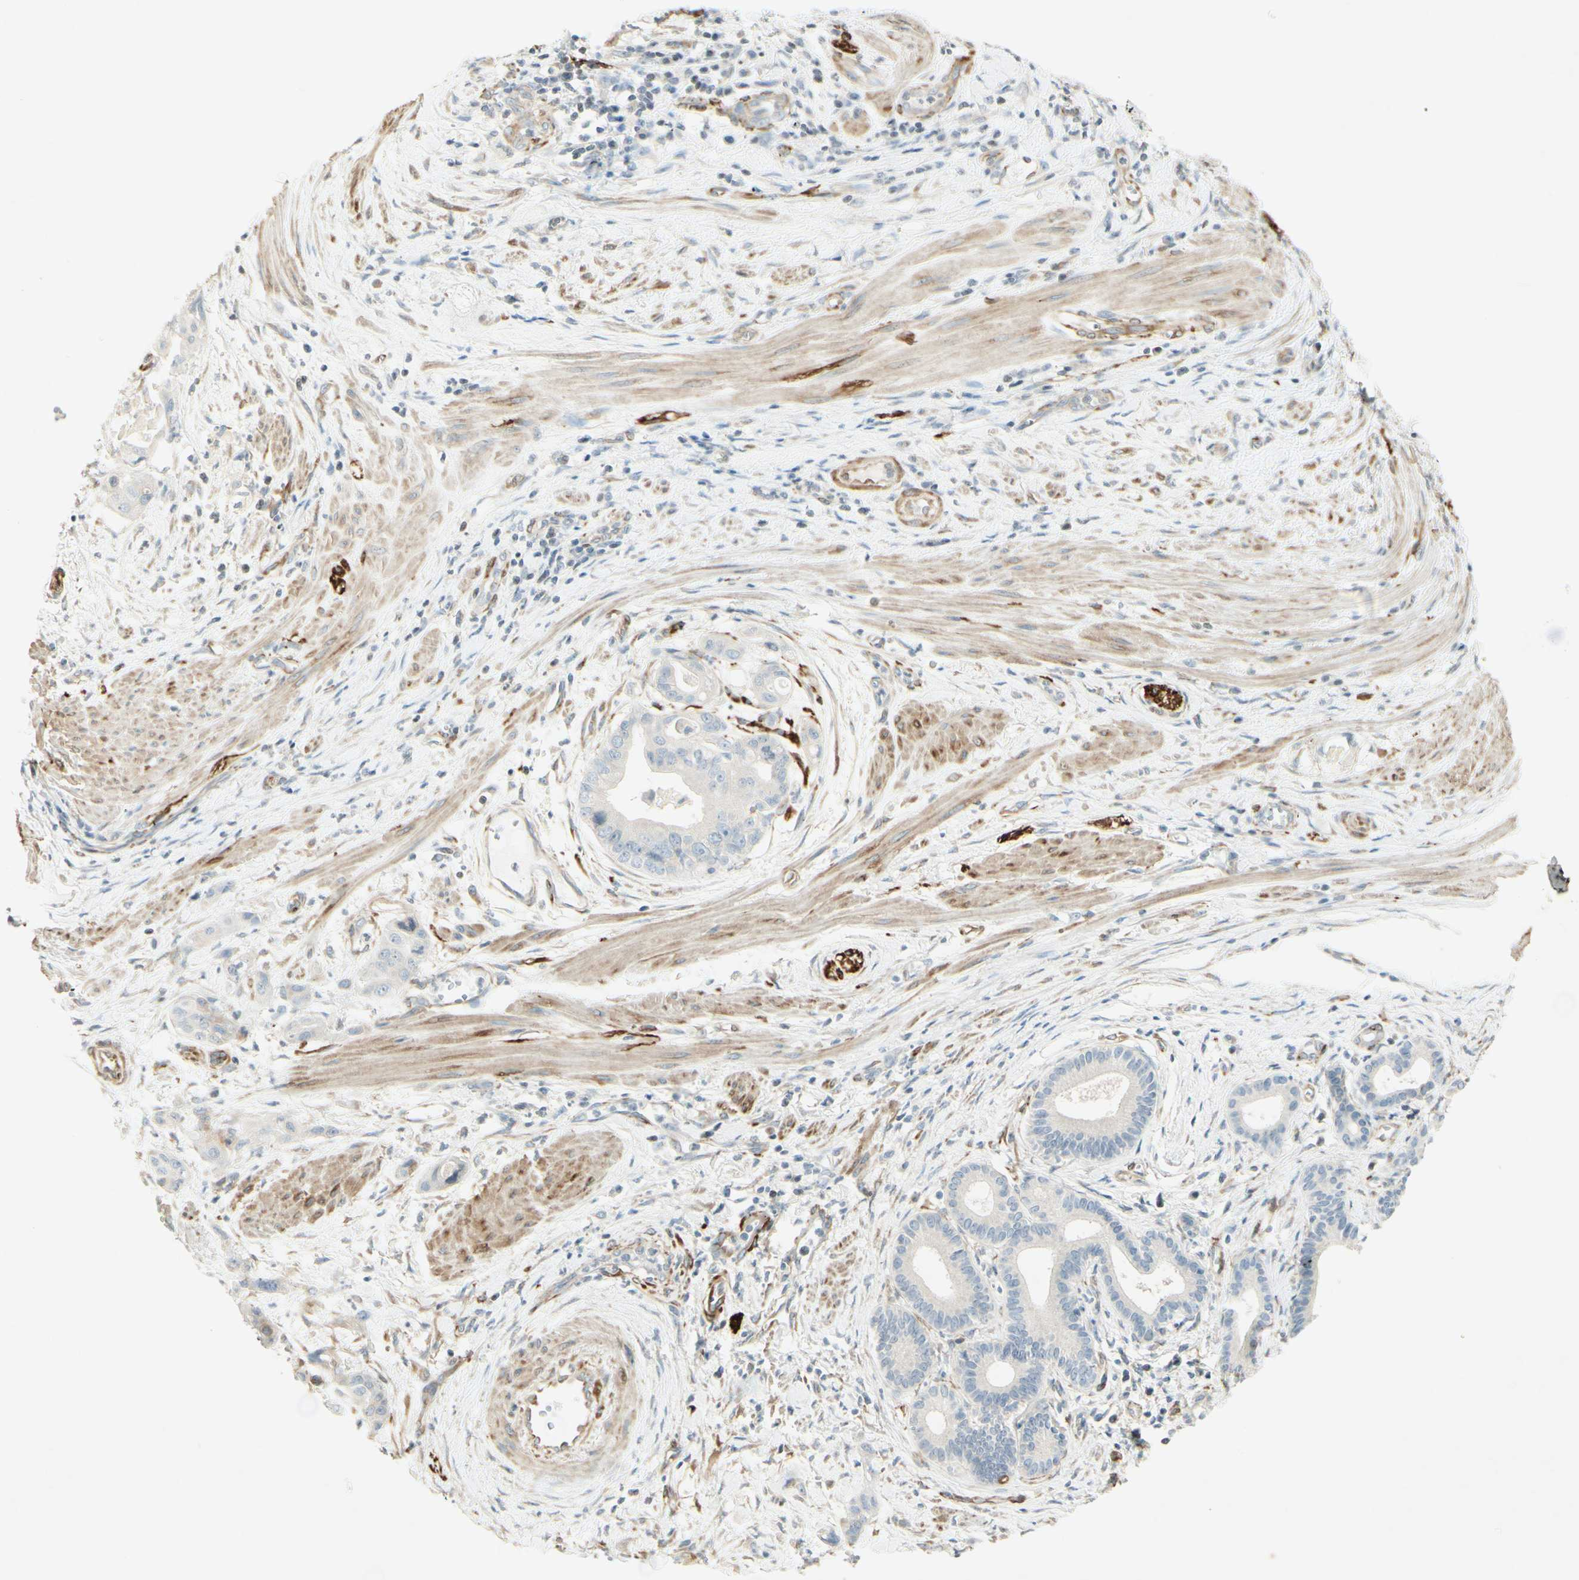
{"staining": {"intensity": "negative", "quantity": "none", "location": "none"}, "tissue": "pancreatic cancer", "cell_type": "Tumor cells", "image_type": "cancer", "snomed": [{"axis": "morphology", "description": "Adenocarcinoma, NOS"}, {"axis": "topography", "description": "Pancreas"}], "caption": "Immunohistochemistry (IHC) photomicrograph of neoplastic tissue: pancreatic cancer stained with DAB reveals no significant protein staining in tumor cells.", "gene": "MAP1B", "patient": {"sex": "female", "age": 75}}